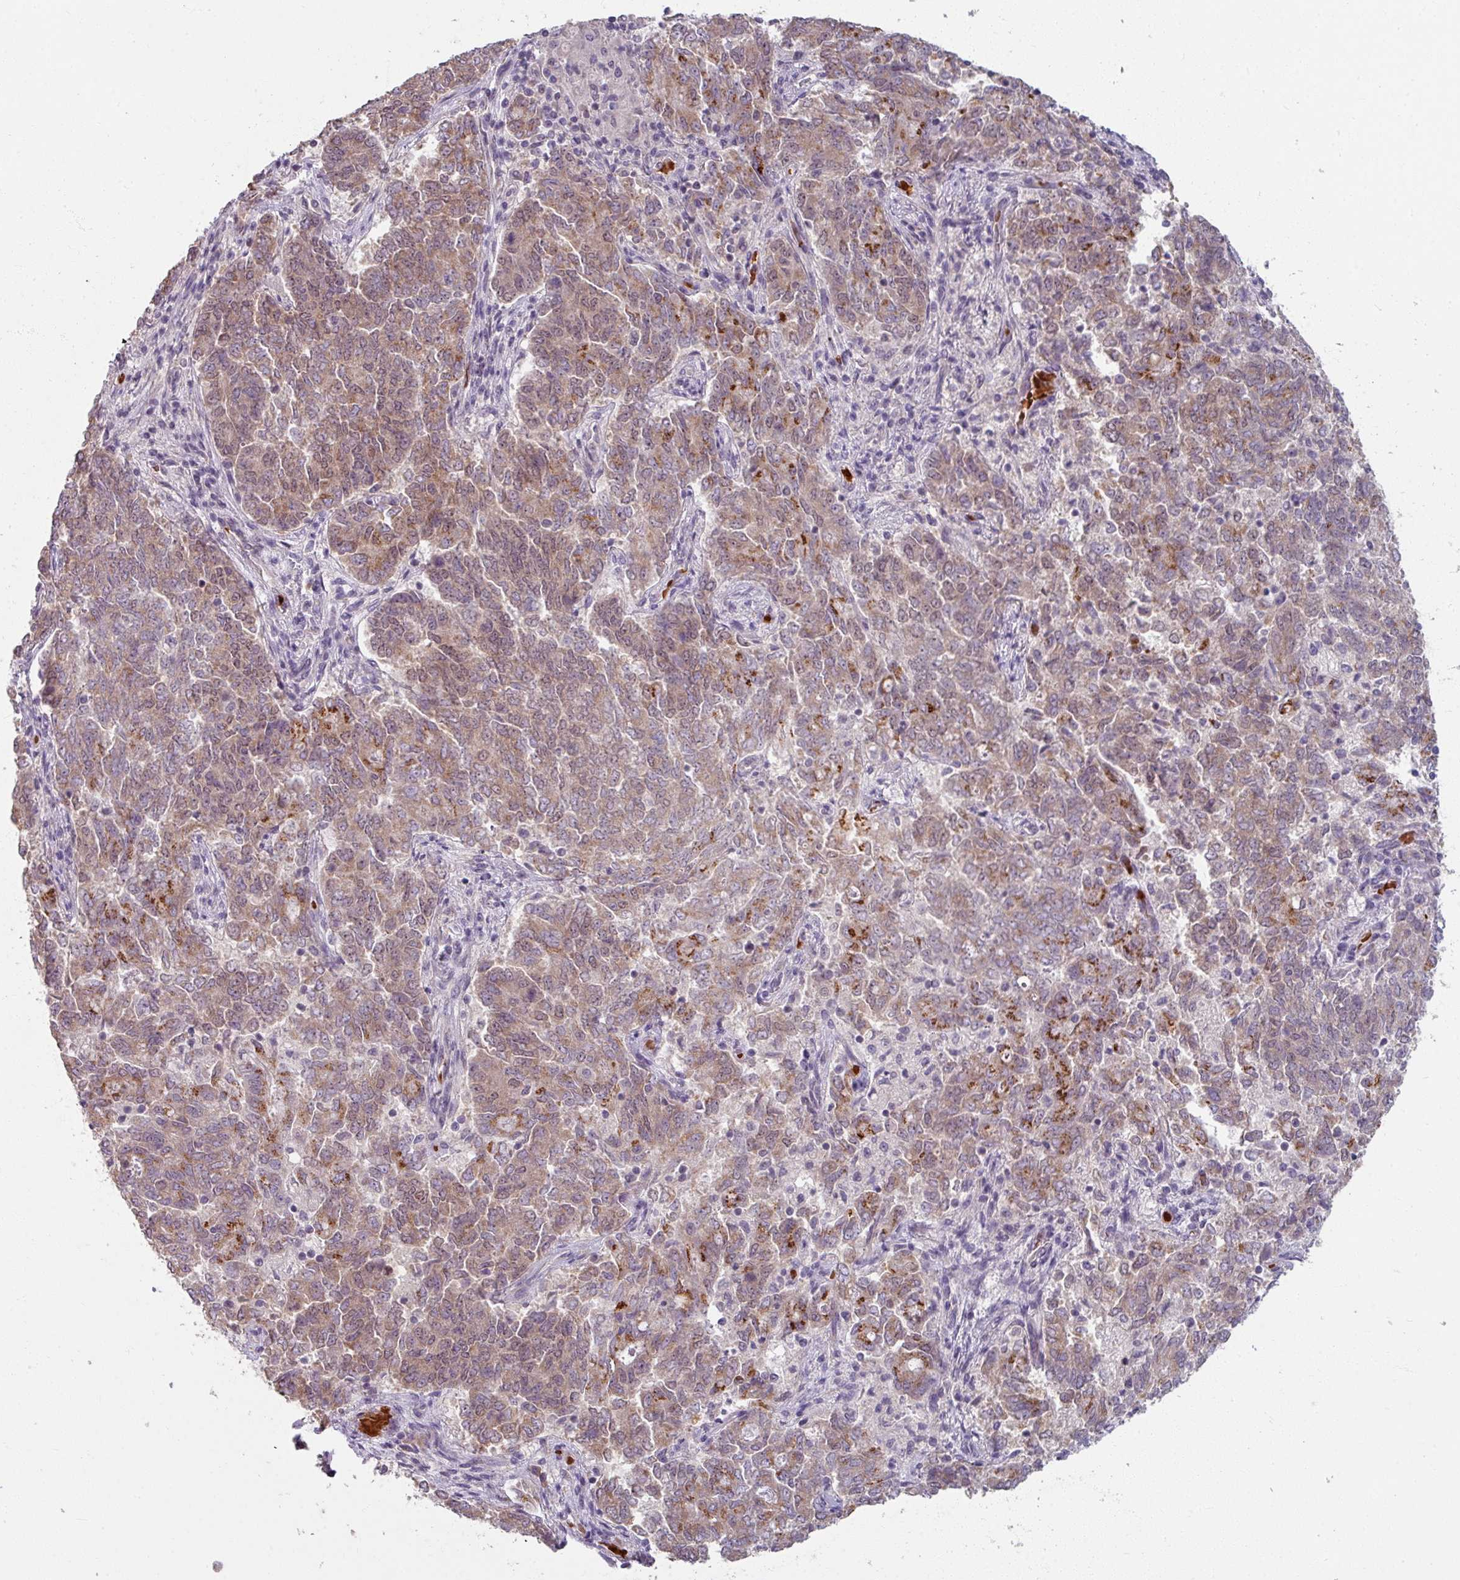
{"staining": {"intensity": "moderate", "quantity": ">75%", "location": "cytoplasmic/membranous"}, "tissue": "endometrial cancer", "cell_type": "Tumor cells", "image_type": "cancer", "snomed": [{"axis": "morphology", "description": "Adenocarcinoma, NOS"}, {"axis": "topography", "description": "Endometrium"}], "caption": "Human adenocarcinoma (endometrial) stained with a brown dye displays moderate cytoplasmic/membranous positive positivity in approximately >75% of tumor cells.", "gene": "KMT5C", "patient": {"sex": "female", "age": 80}}